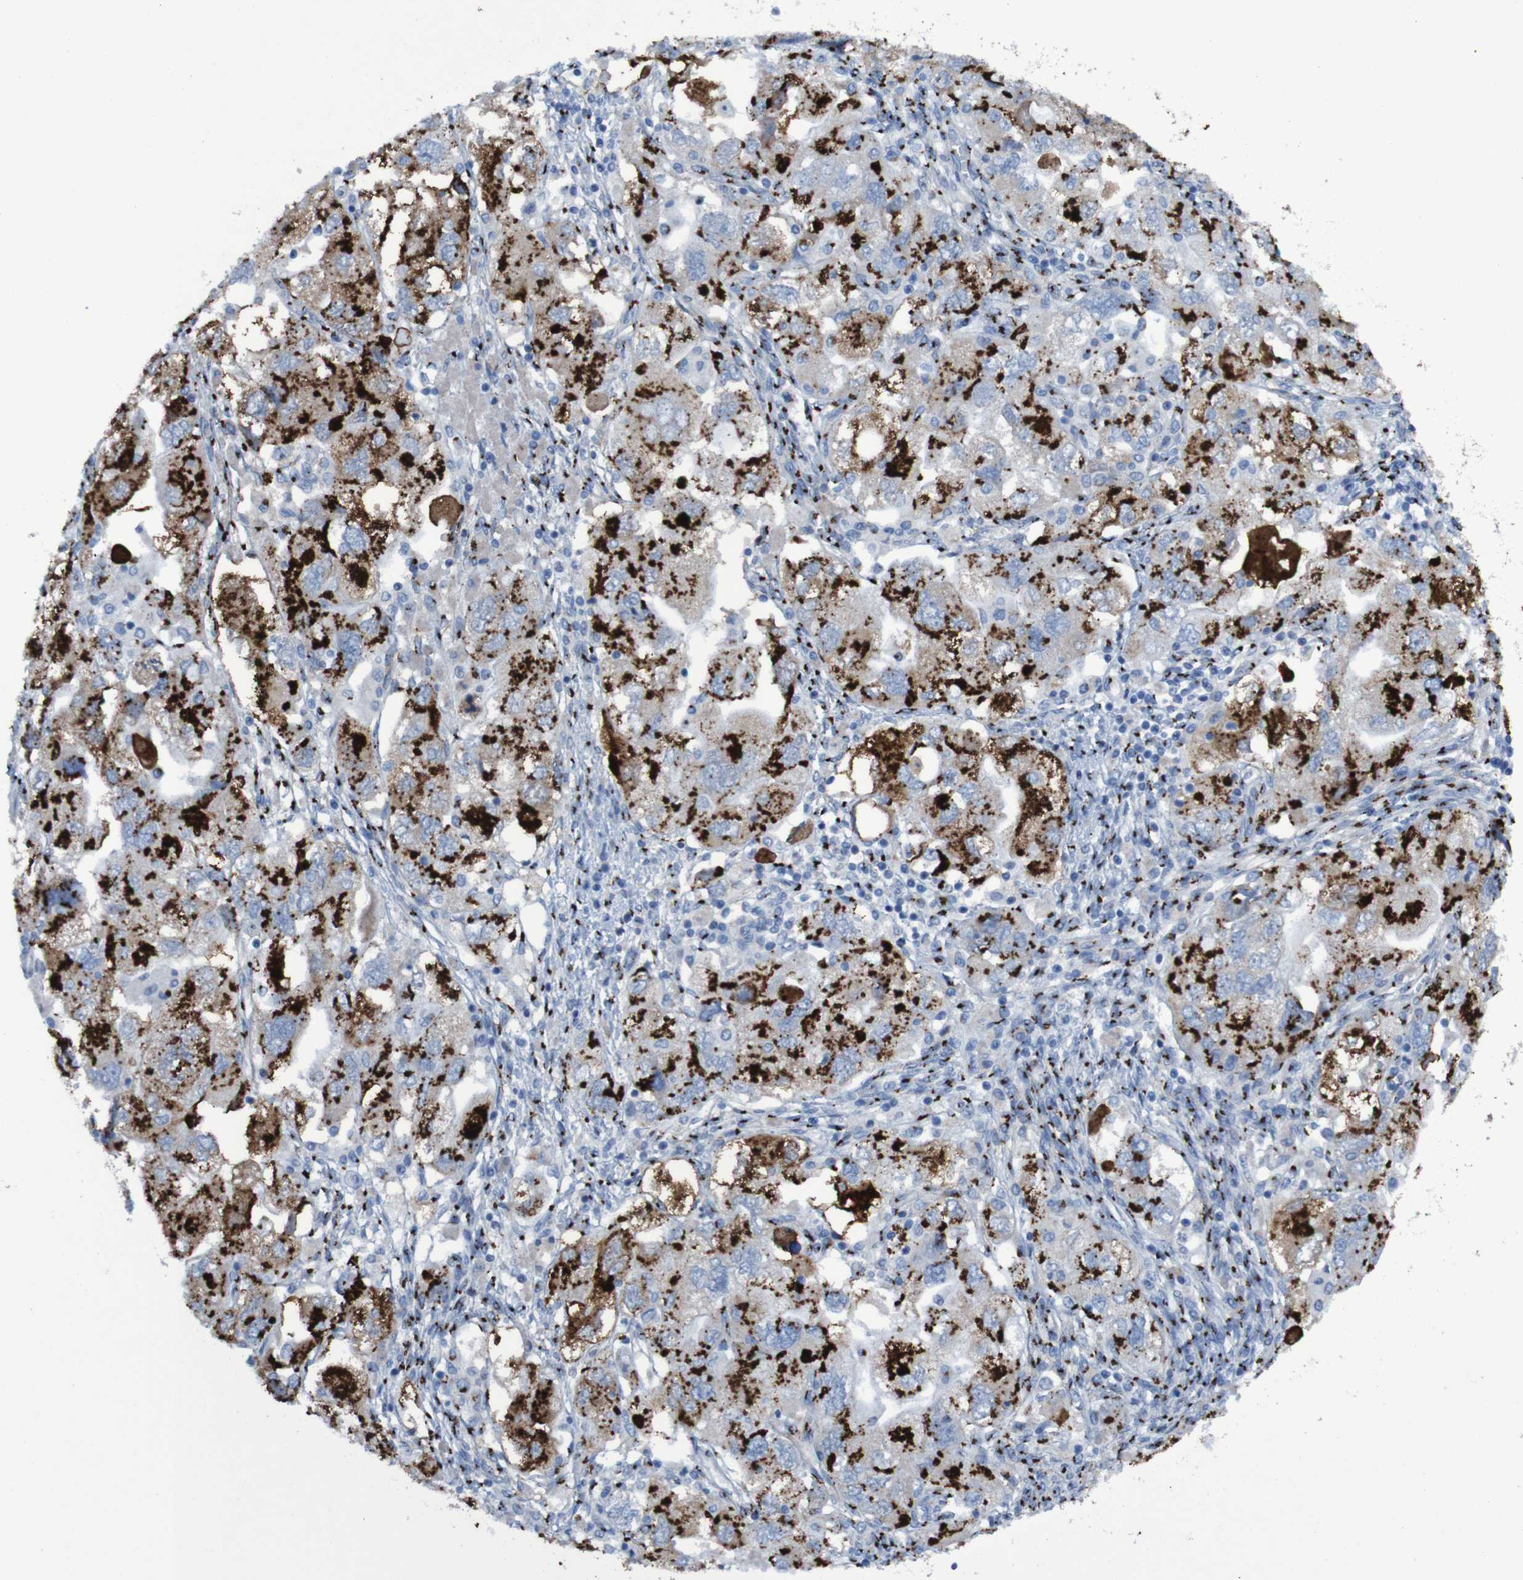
{"staining": {"intensity": "strong", "quantity": ">75%", "location": "cytoplasmic/membranous"}, "tissue": "ovarian cancer", "cell_type": "Tumor cells", "image_type": "cancer", "snomed": [{"axis": "morphology", "description": "Carcinoma, NOS"}, {"axis": "morphology", "description": "Cystadenocarcinoma, serous, NOS"}, {"axis": "topography", "description": "Ovary"}], "caption": "Immunohistochemistry (DAB) staining of human ovarian cancer (serous cystadenocarcinoma) shows strong cytoplasmic/membranous protein positivity in about >75% of tumor cells. (DAB (3,3'-diaminobenzidine) = brown stain, brightfield microscopy at high magnification).", "gene": "GOLM1", "patient": {"sex": "female", "age": 69}}